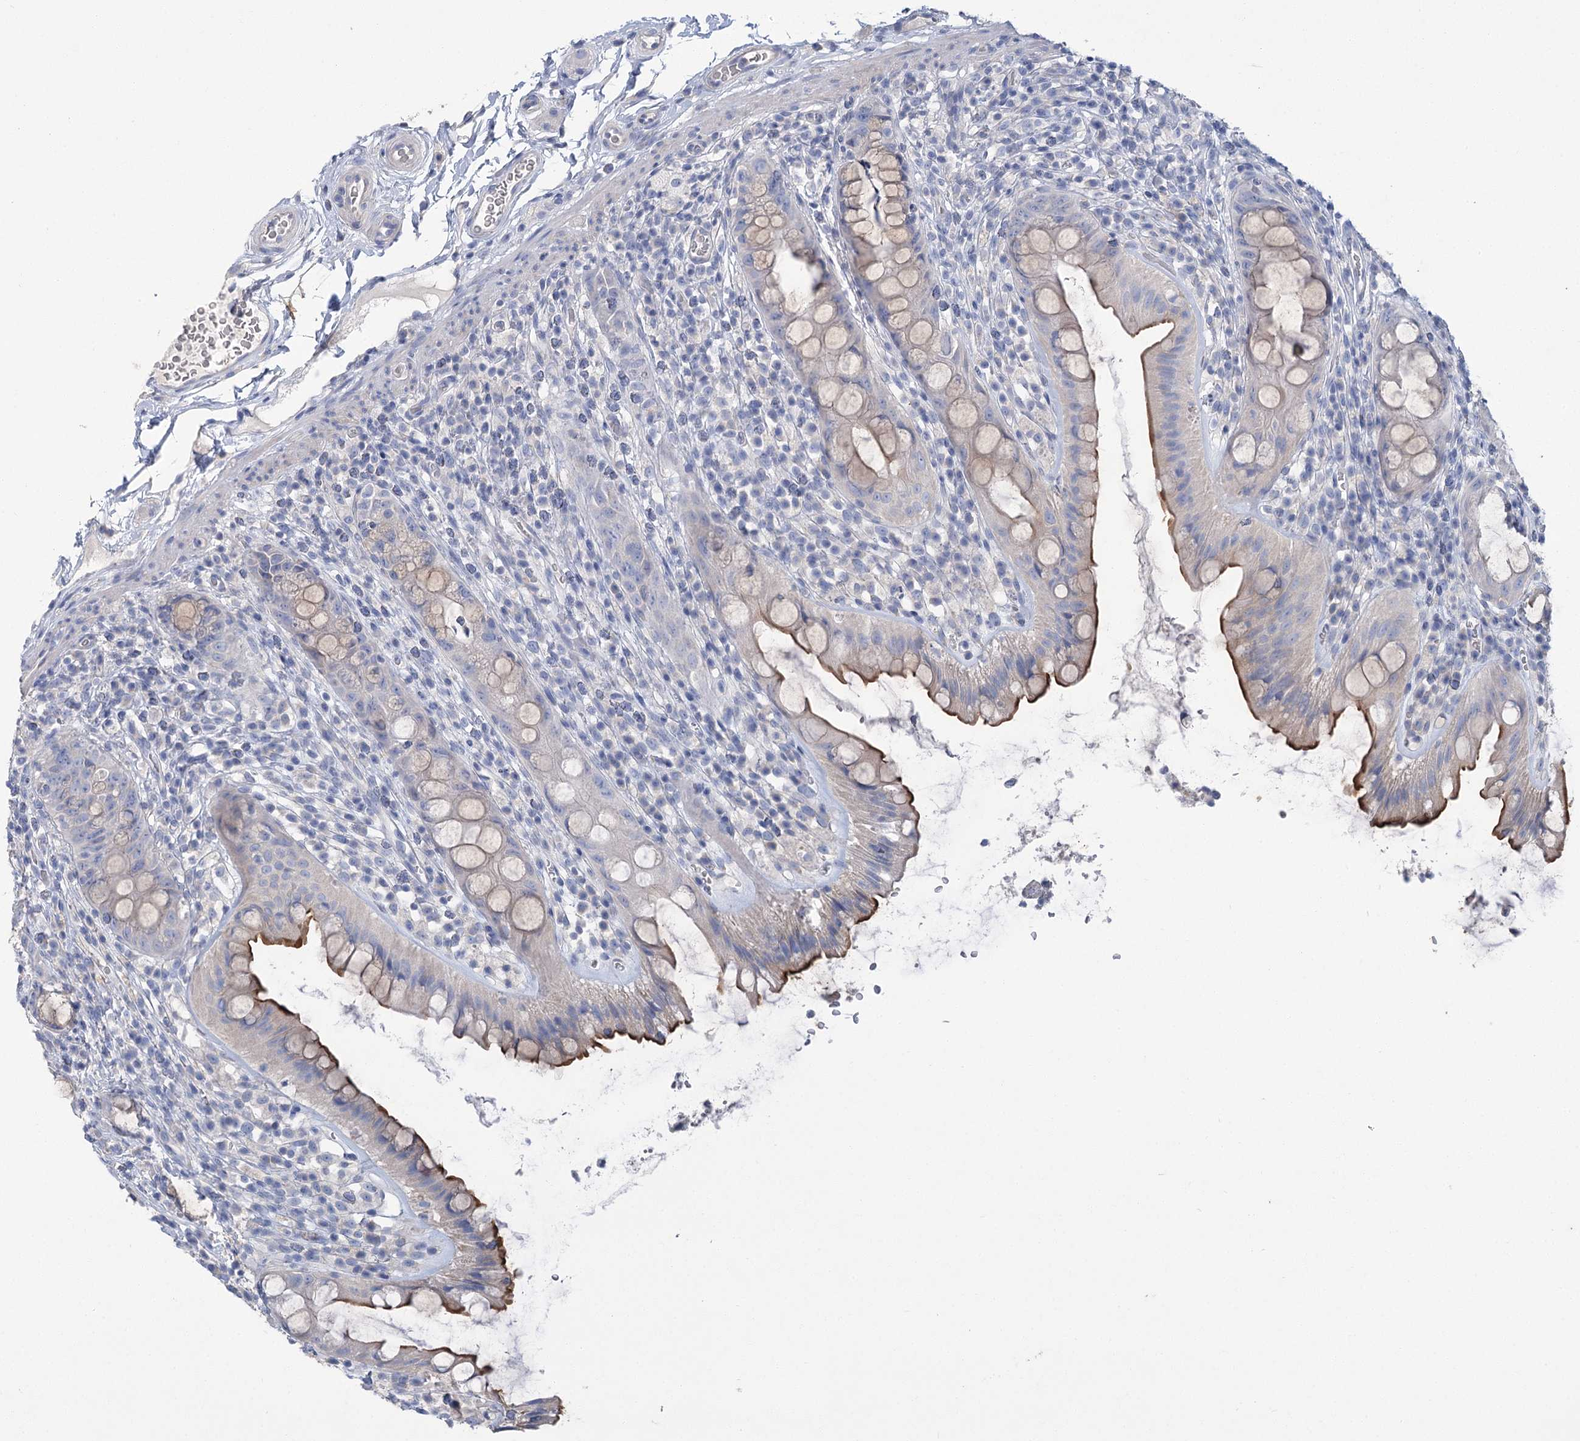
{"staining": {"intensity": "strong", "quantity": "<25%", "location": "cytoplasmic/membranous"}, "tissue": "rectum", "cell_type": "Glandular cells", "image_type": "normal", "snomed": [{"axis": "morphology", "description": "Normal tissue, NOS"}, {"axis": "topography", "description": "Rectum"}], "caption": "Protein positivity by immunohistochemistry (IHC) demonstrates strong cytoplasmic/membranous staining in about <25% of glandular cells in unremarkable rectum. The protein of interest is stained brown, and the nuclei are stained in blue (DAB IHC with brightfield microscopy, high magnification).", "gene": "SLC9A3", "patient": {"sex": "female", "age": 57}}